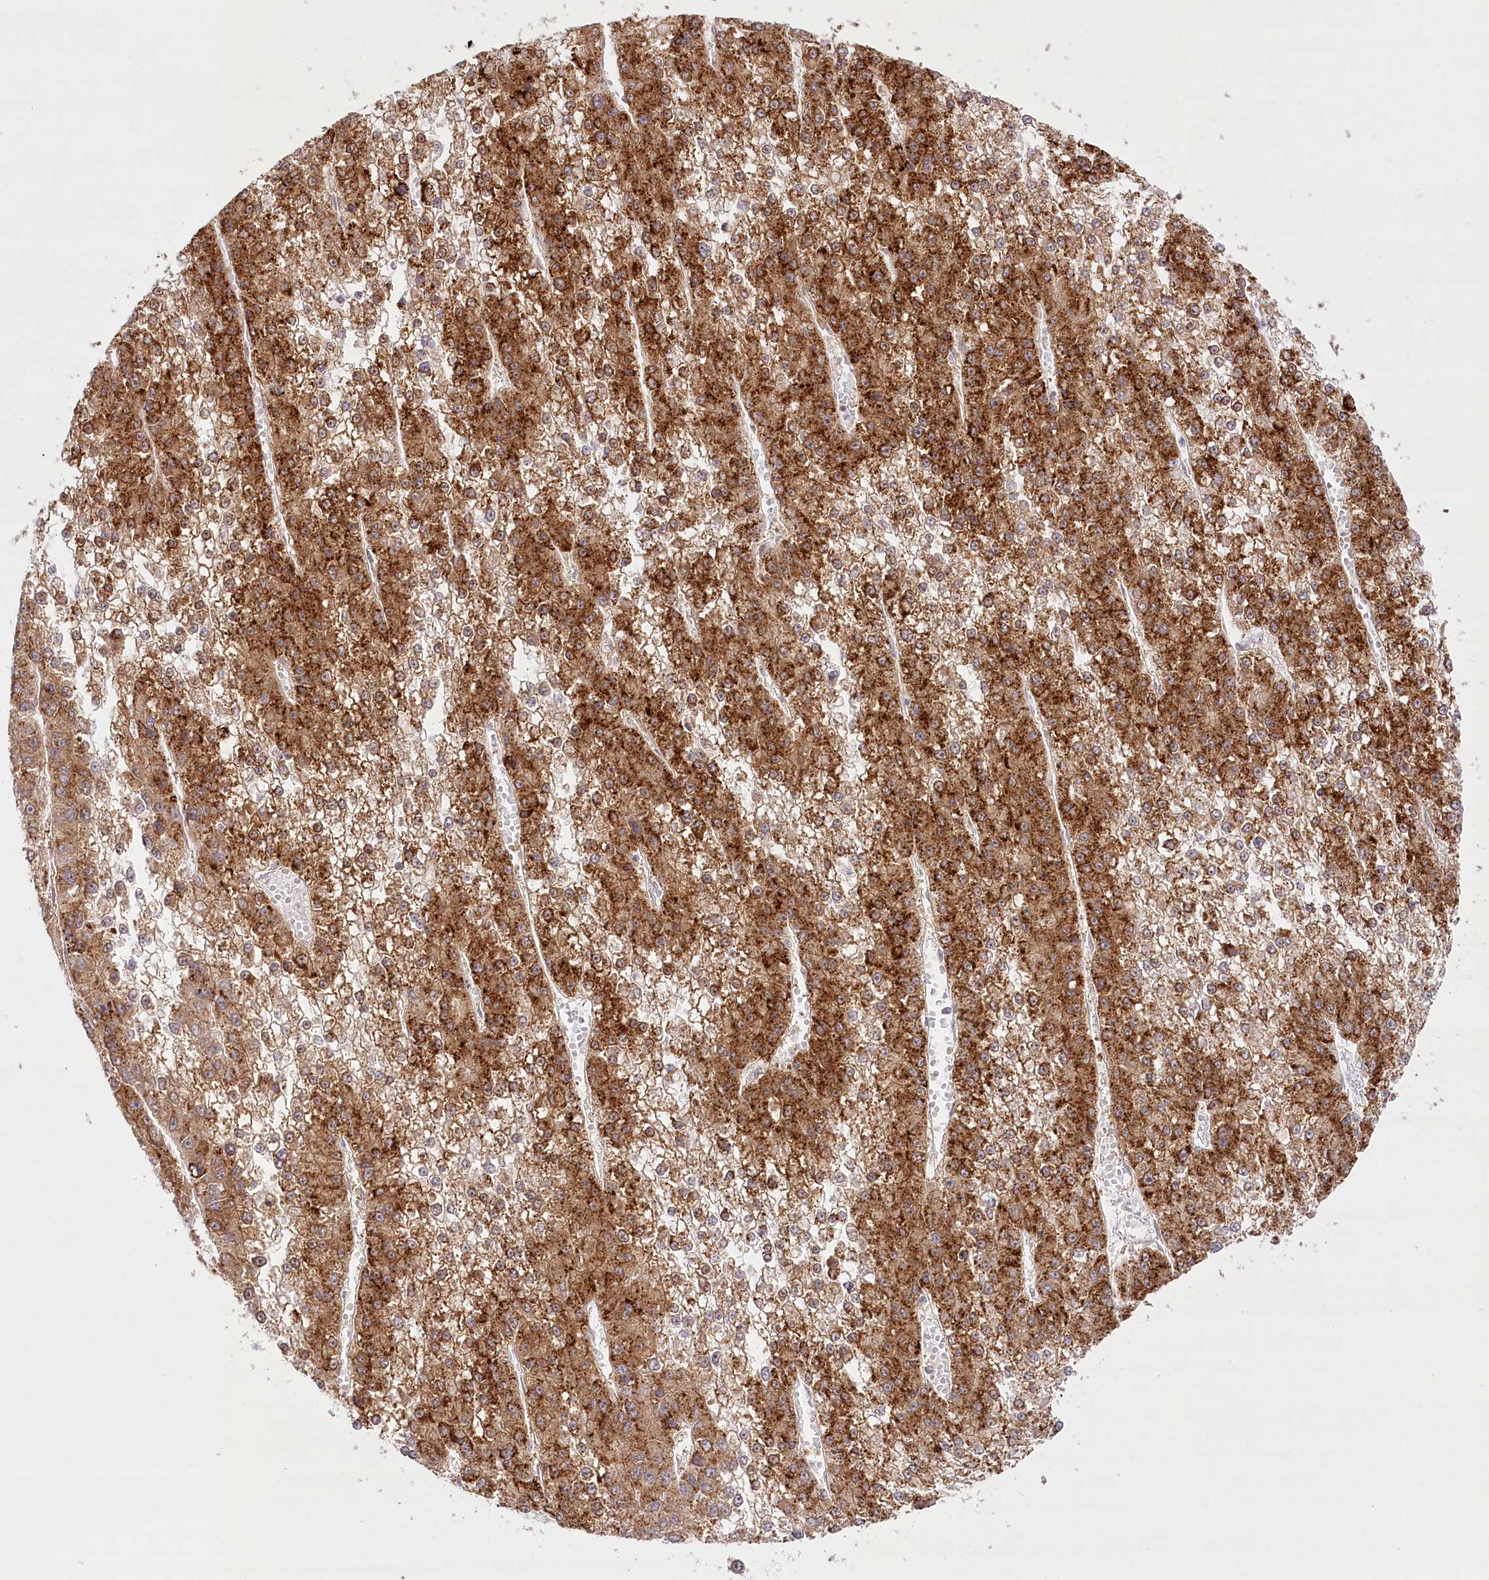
{"staining": {"intensity": "strong", "quantity": ">75%", "location": "cytoplasmic/membranous"}, "tissue": "liver cancer", "cell_type": "Tumor cells", "image_type": "cancer", "snomed": [{"axis": "morphology", "description": "Carcinoma, Hepatocellular, NOS"}, {"axis": "topography", "description": "Liver"}], "caption": "Hepatocellular carcinoma (liver) was stained to show a protein in brown. There is high levels of strong cytoplasmic/membranous positivity in about >75% of tumor cells. (Brightfield microscopy of DAB IHC at high magnification).", "gene": "INPP4B", "patient": {"sex": "female", "age": 73}}